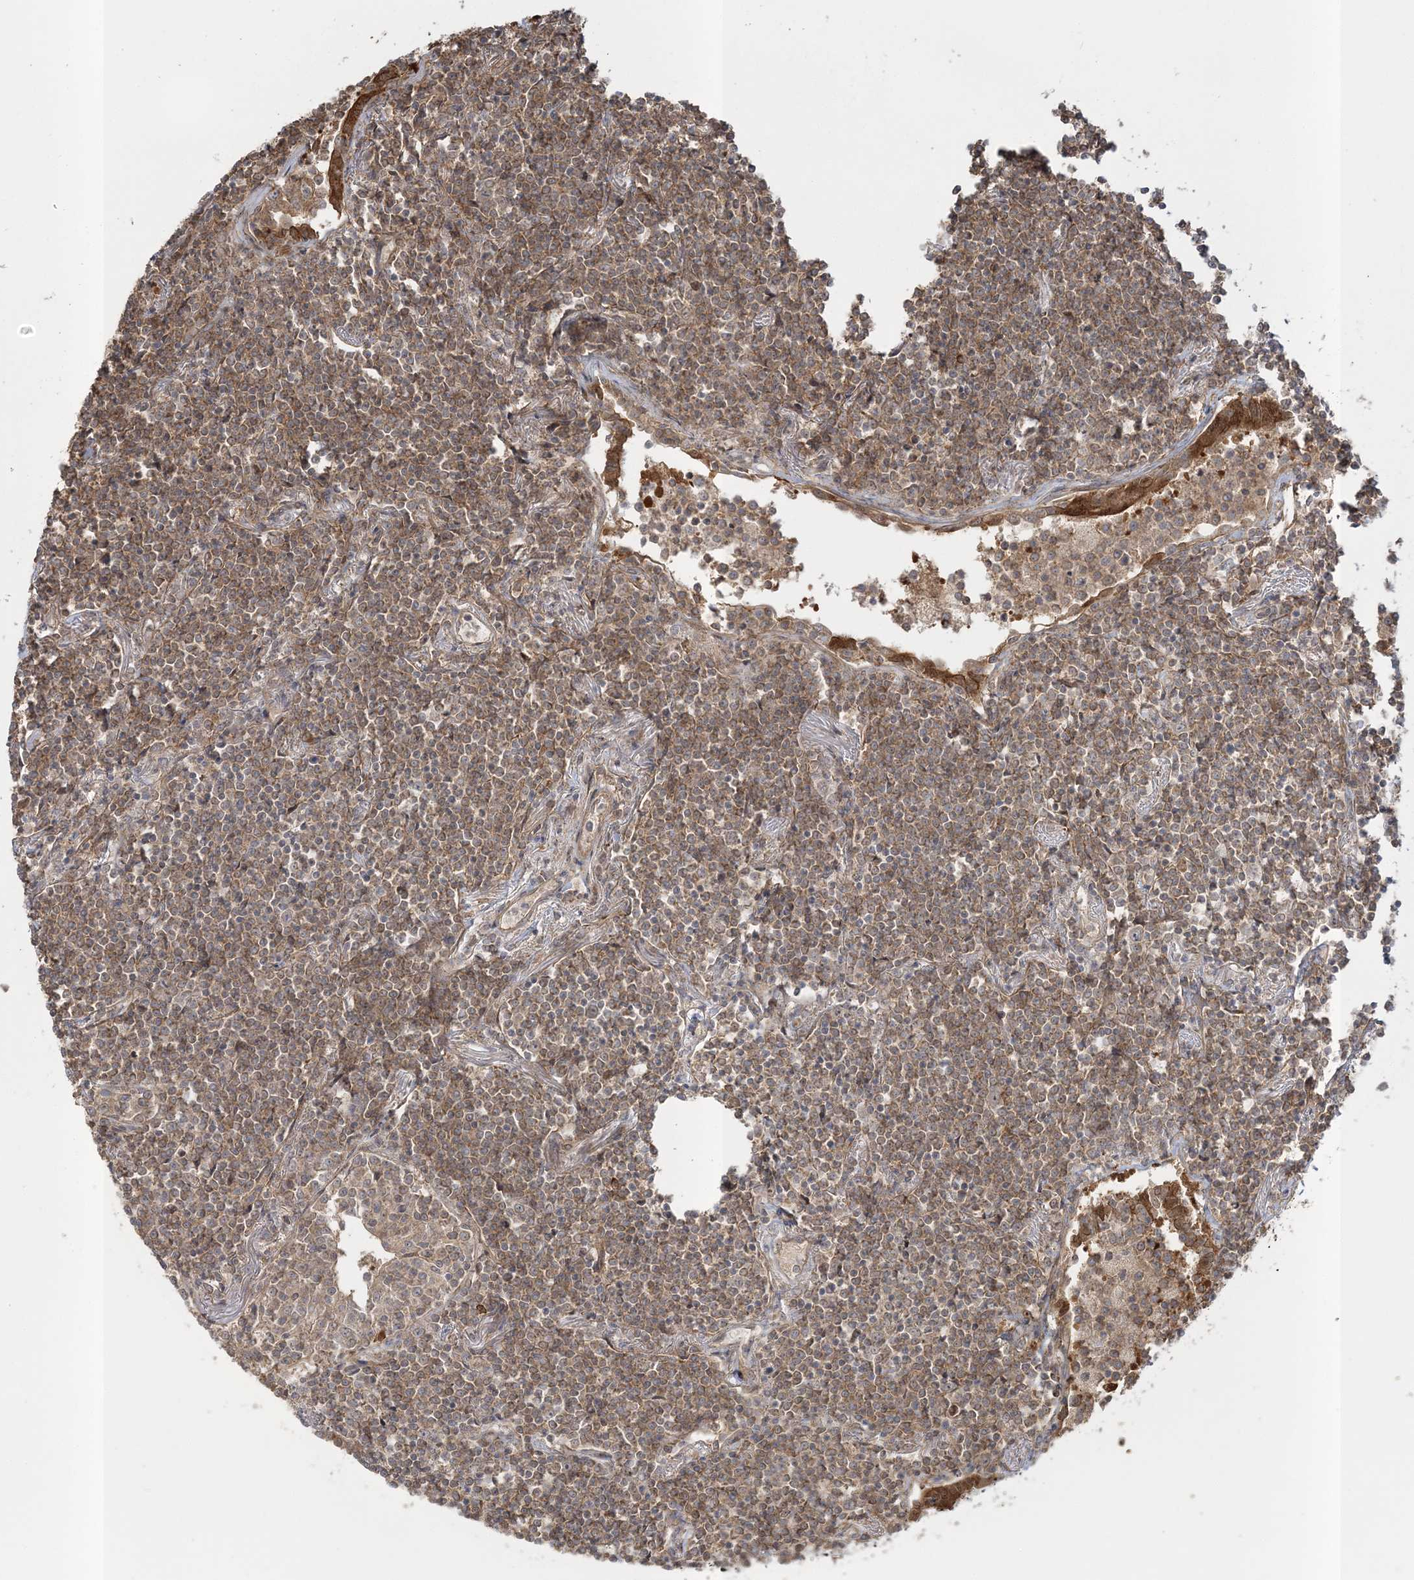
{"staining": {"intensity": "moderate", "quantity": ">75%", "location": "cytoplasmic/membranous"}, "tissue": "lymphoma", "cell_type": "Tumor cells", "image_type": "cancer", "snomed": [{"axis": "morphology", "description": "Malignant lymphoma, non-Hodgkin's type, Low grade"}, {"axis": "topography", "description": "Lung"}], "caption": "Moderate cytoplasmic/membranous staining is appreciated in about >75% of tumor cells in lymphoma.", "gene": "MOCS2", "patient": {"sex": "female", "age": 71}}